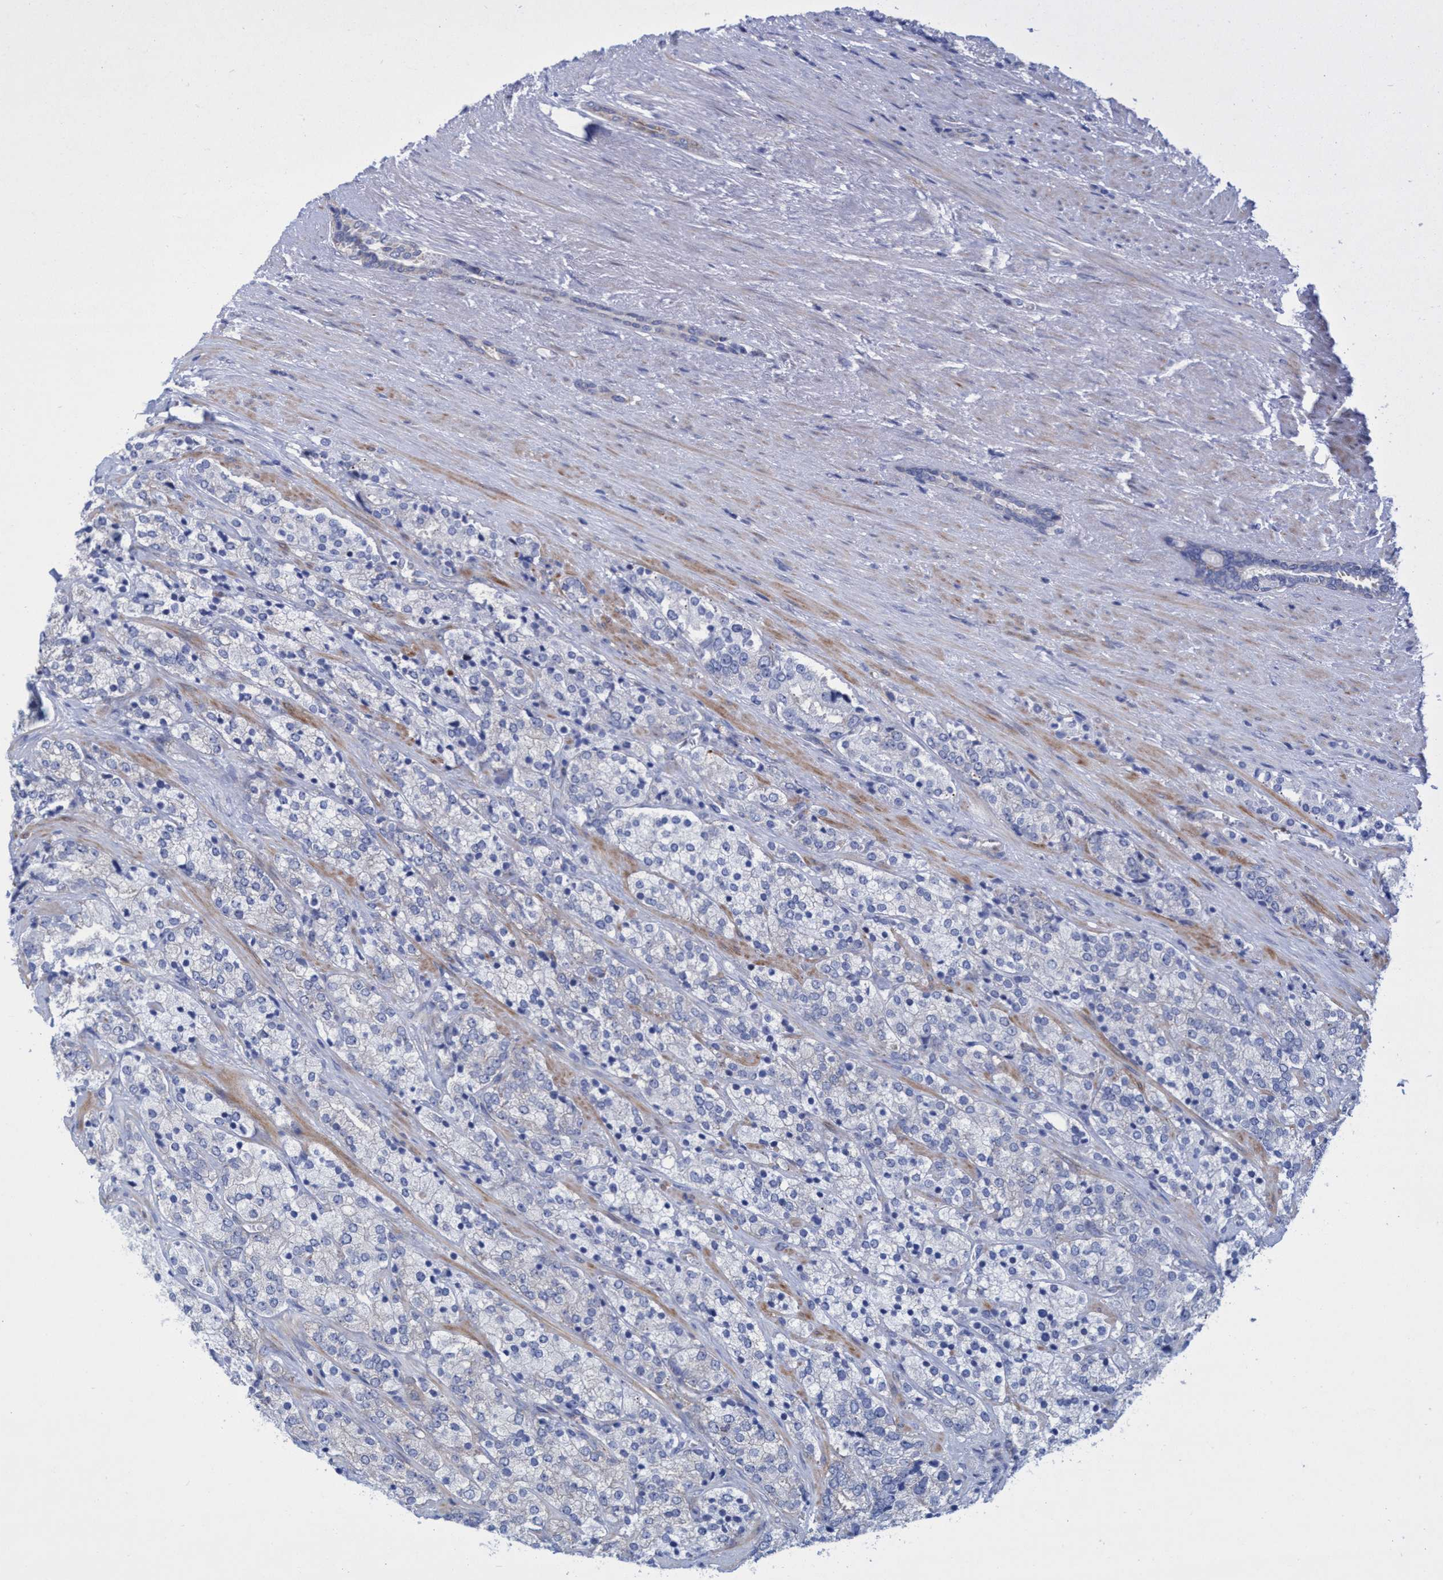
{"staining": {"intensity": "negative", "quantity": "none", "location": "none"}, "tissue": "prostate cancer", "cell_type": "Tumor cells", "image_type": "cancer", "snomed": [{"axis": "morphology", "description": "Adenocarcinoma, High grade"}, {"axis": "topography", "description": "Prostate"}], "caption": "Tumor cells are negative for protein expression in human adenocarcinoma (high-grade) (prostate).", "gene": "R3HCC1", "patient": {"sex": "male", "age": 71}}